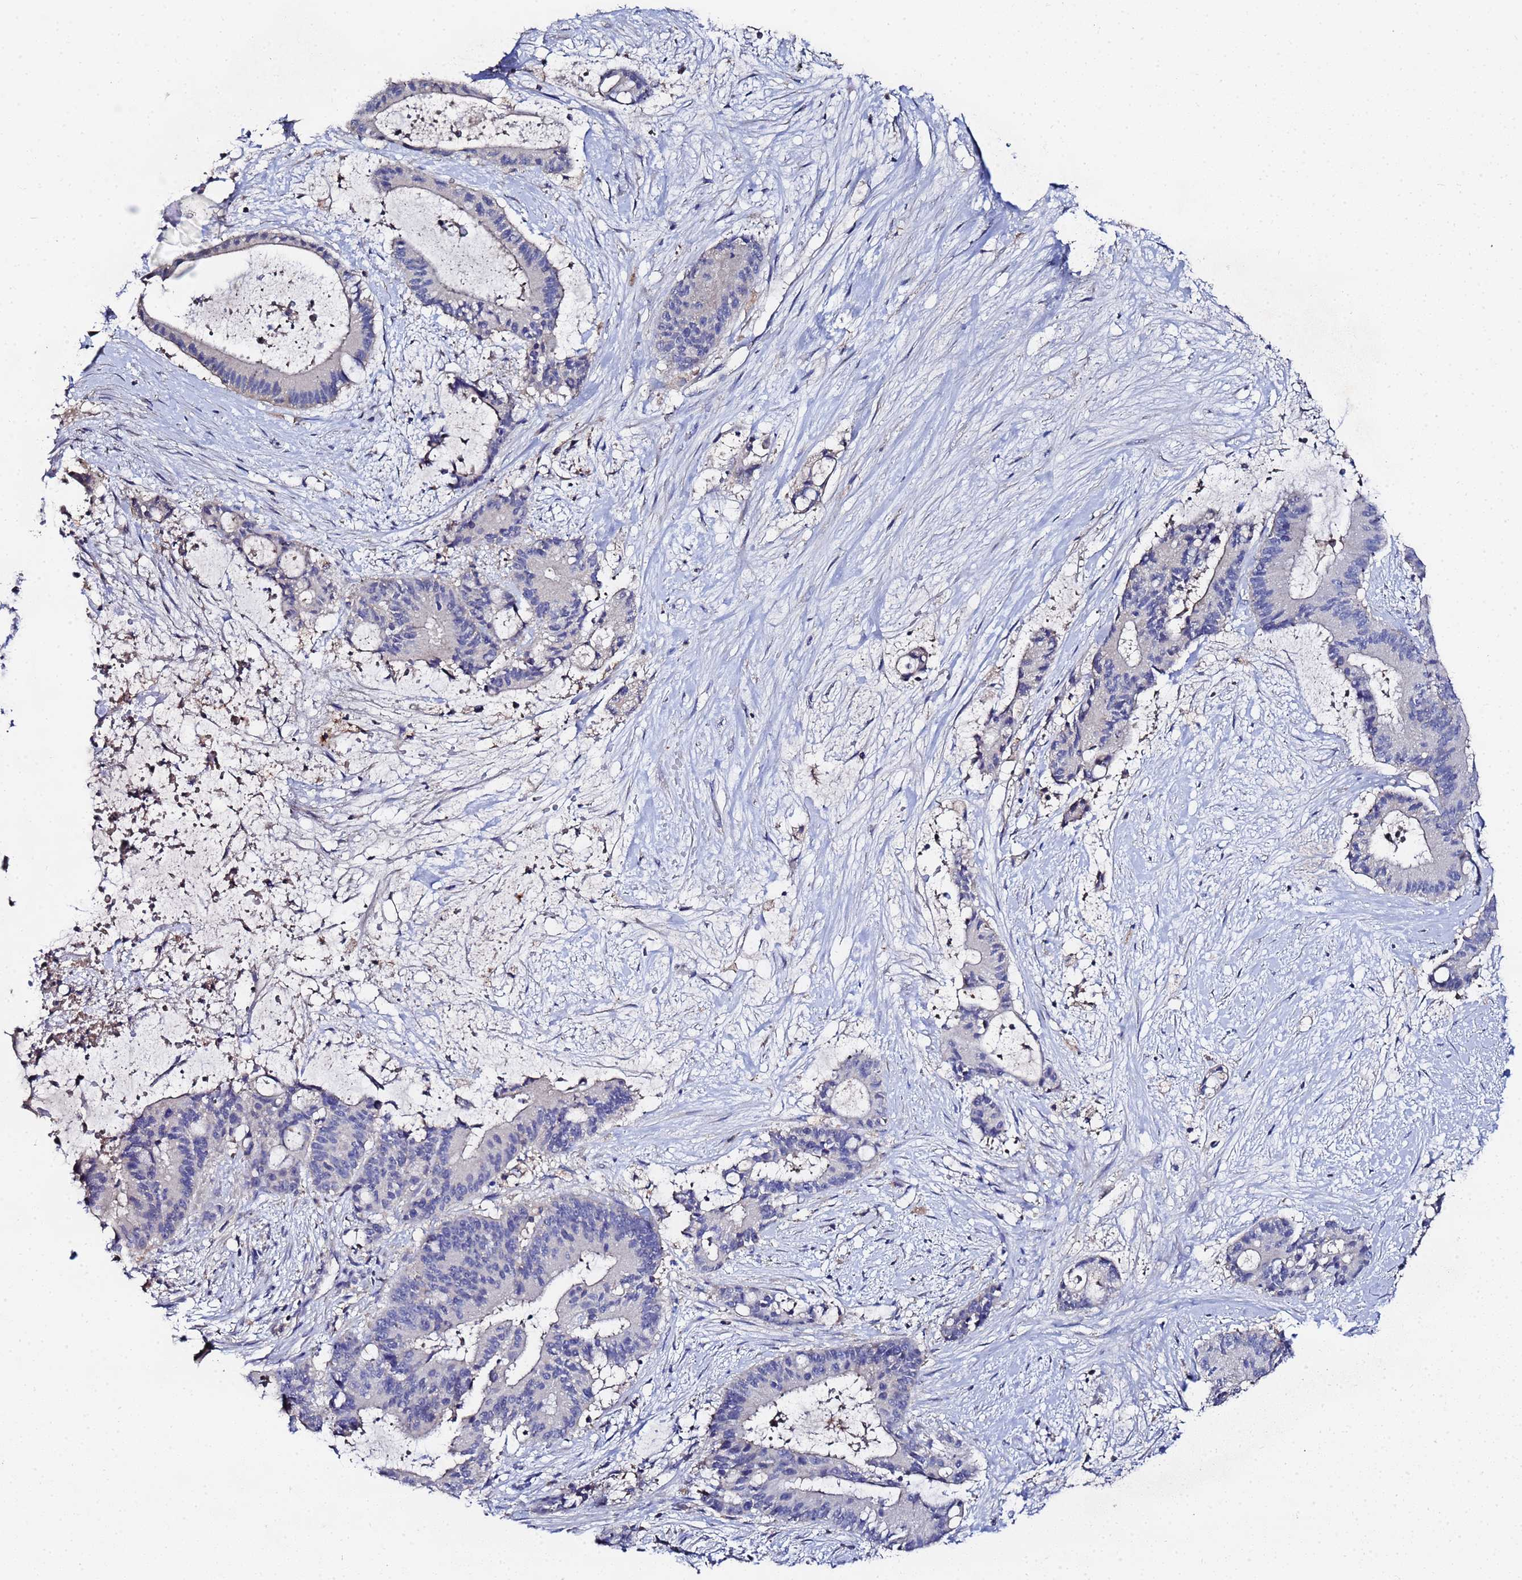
{"staining": {"intensity": "negative", "quantity": "none", "location": "none"}, "tissue": "liver cancer", "cell_type": "Tumor cells", "image_type": "cancer", "snomed": [{"axis": "morphology", "description": "Normal tissue, NOS"}, {"axis": "morphology", "description": "Cholangiocarcinoma"}, {"axis": "topography", "description": "Liver"}, {"axis": "topography", "description": "Peripheral nerve tissue"}], "caption": "Immunohistochemistry (IHC) of cholangiocarcinoma (liver) demonstrates no expression in tumor cells.", "gene": "TCP10L", "patient": {"sex": "female", "age": 73}}